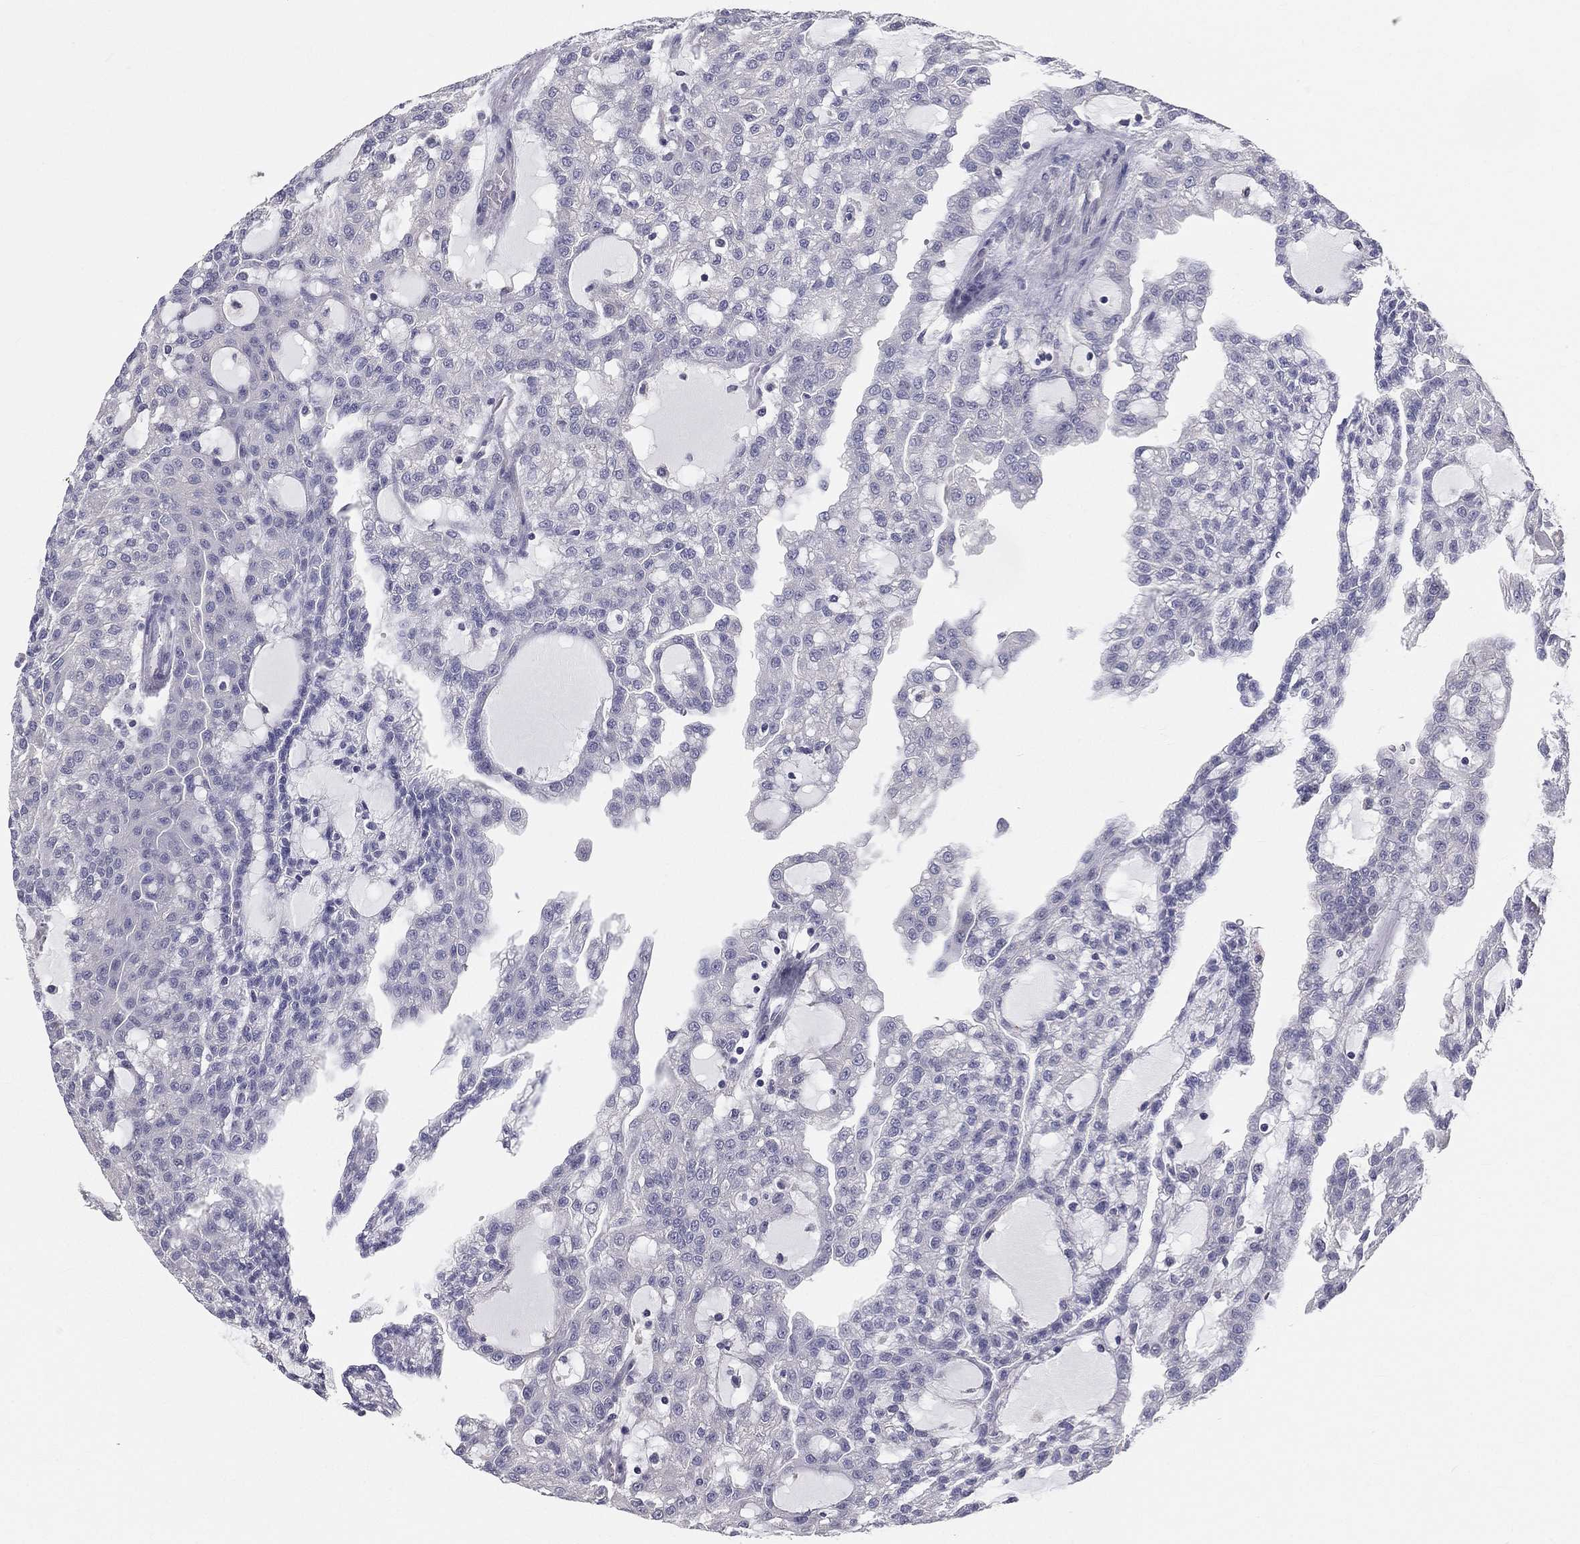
{"staining": {"intensity": "negative", "quantity": "none", "location": "none"}, "tissue": "renal cancer", "cell_type": "Tumor cells", "image_type": "cancer", "snomed": [{"axis": "morphology", "description": "Adenocarcinoma, NOS"}, {"axis": "topography", "description": "Kidney"}], "caption": "DAB immunohistochemical staining of renal cancer (adenocarcinoma) demonstrates no significant positivity in tumor cells. (DAB IHC visualized using brightfield microscopy, high magnification).", "gene": "MUC13", "patient": {"sex": "male", "age": 63}}